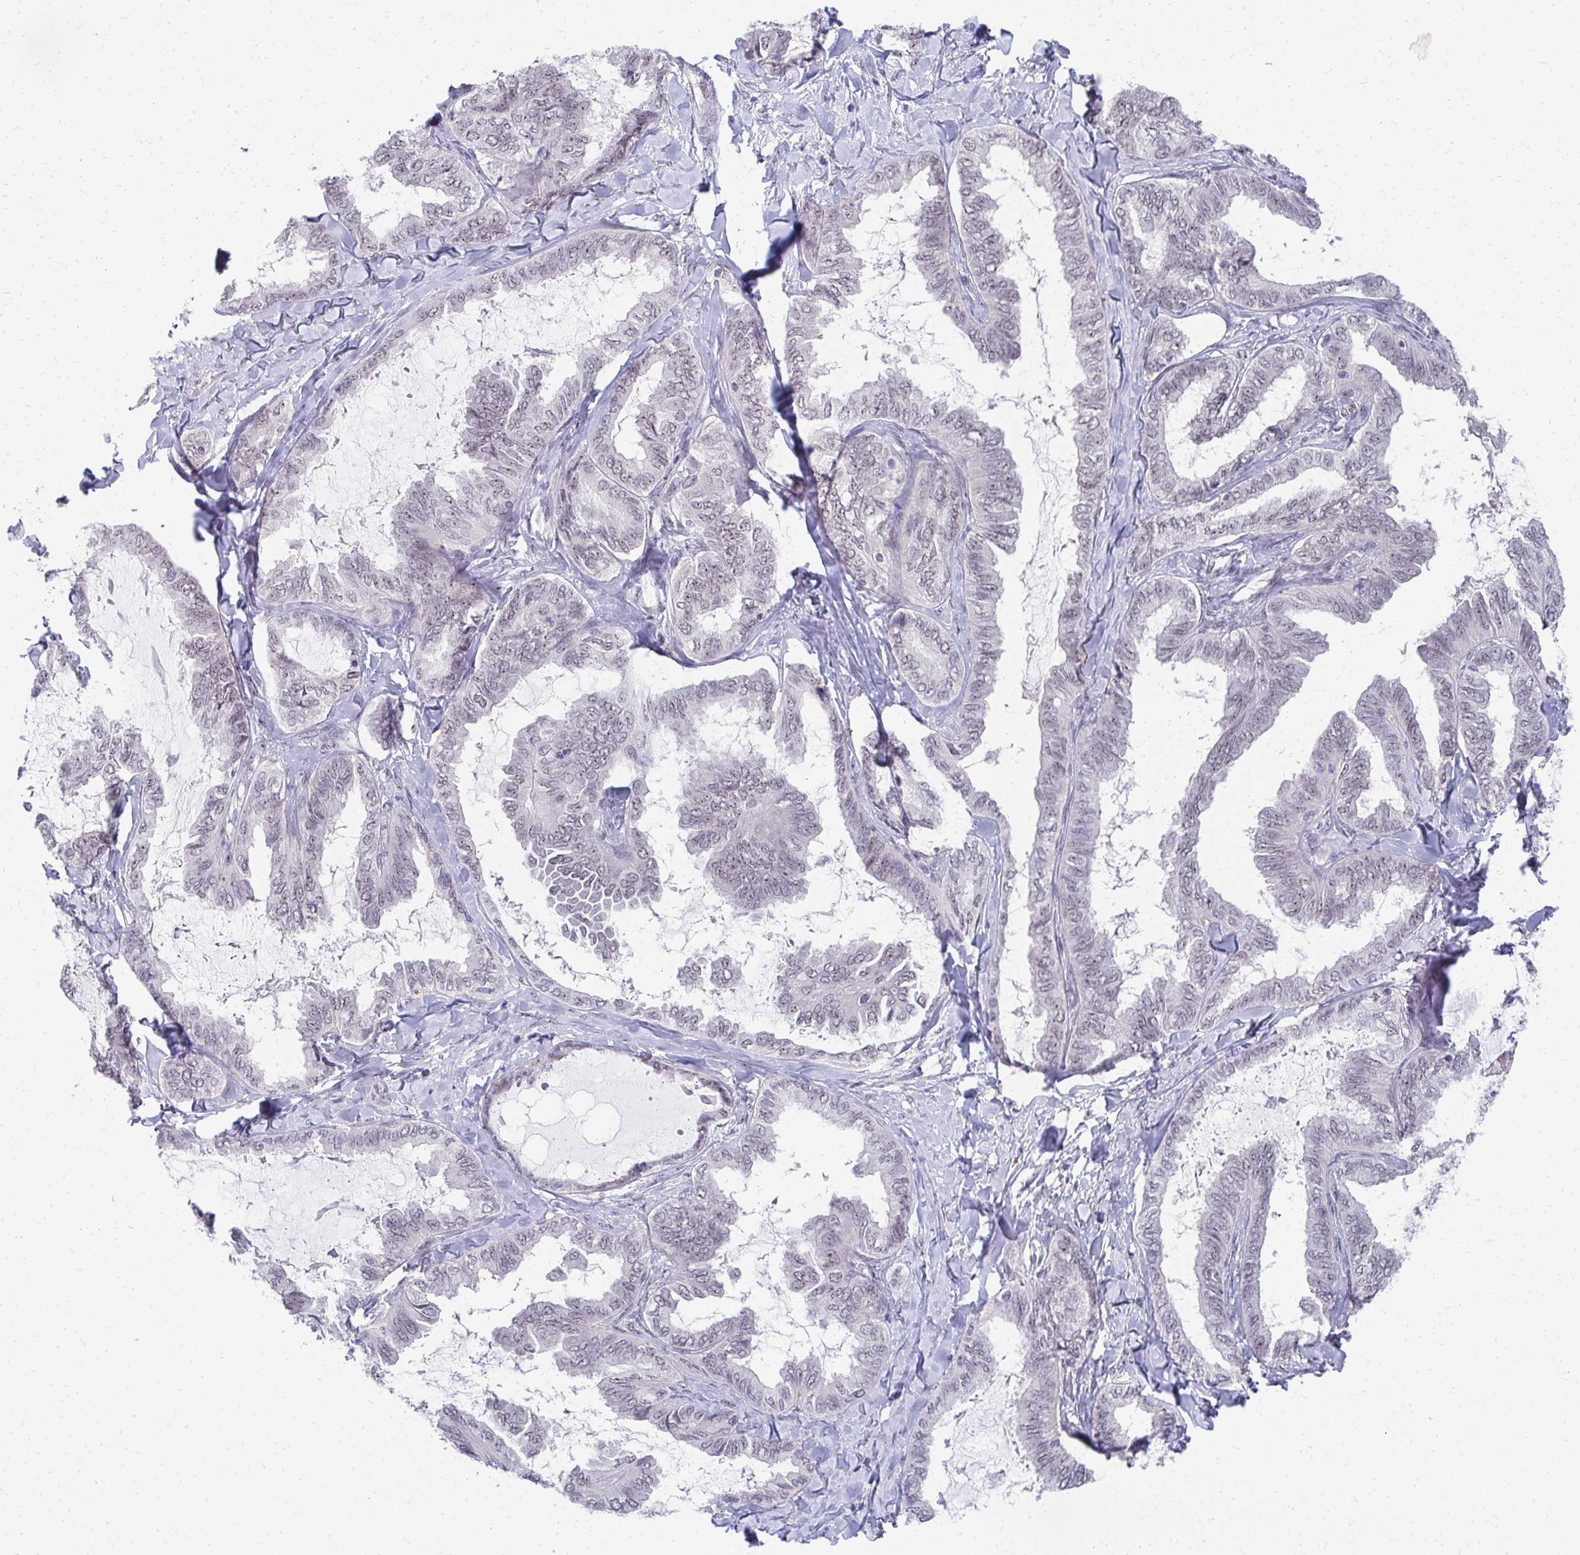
{"staining": {"intensity": "negative", "quantity": "none", "location": "none"}, "tissue": "ovarian cancer", "cell_type": "Tumor cells", "image_type": "cancer", "snomed": [{"axis": "morphology", "description": "Carcinoma, endometroid"}, {"axis": "topography", "description": "Ovary"}], "caption": "IHC of human ovarian cancer (endometroid carcinoma) demonstrates no staining in tumor cells.", "gene": "HIRA", "patient": {"sex": "female", "age": 70}}